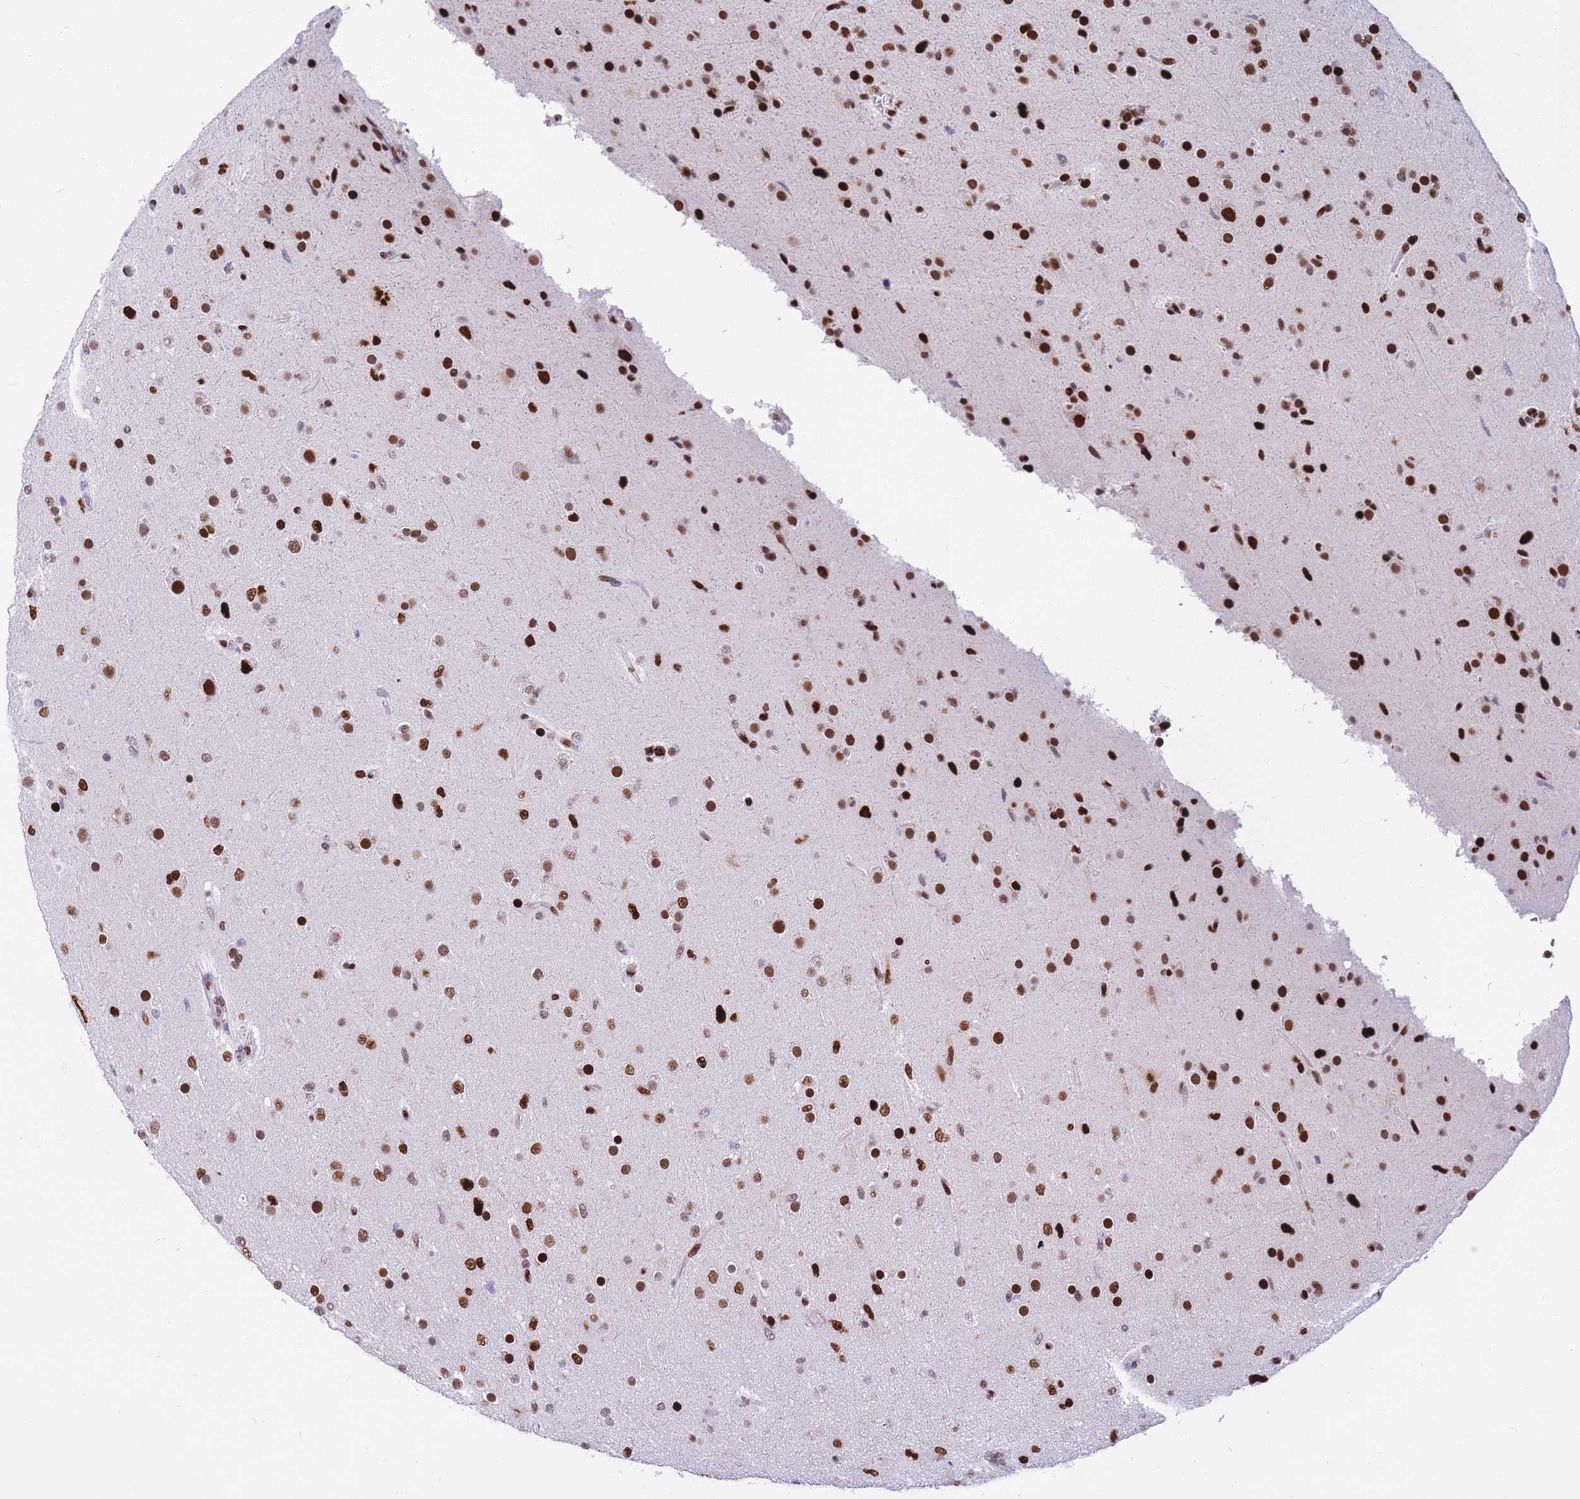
{"staining": {"intensity": "strong", "quantity": ">75%", "location": "nuclear"}, "tissue": "glioma", "cell_type": "Tumor cells", "image_type": "cancer", "snomed": [{"axis": "morphology", "description": "Glioma, malignant, Low grade"}, {"axis": "topography", "description": "Brain"}], "caption": "DAB (3,3'-diaminobenzidine) immunohistochemical staining of human glioma displays strong nuclear protein positivity in about >75% of tumor cells.", "gene": "NASP", "patient": {"sex": "male", "age": 65}}